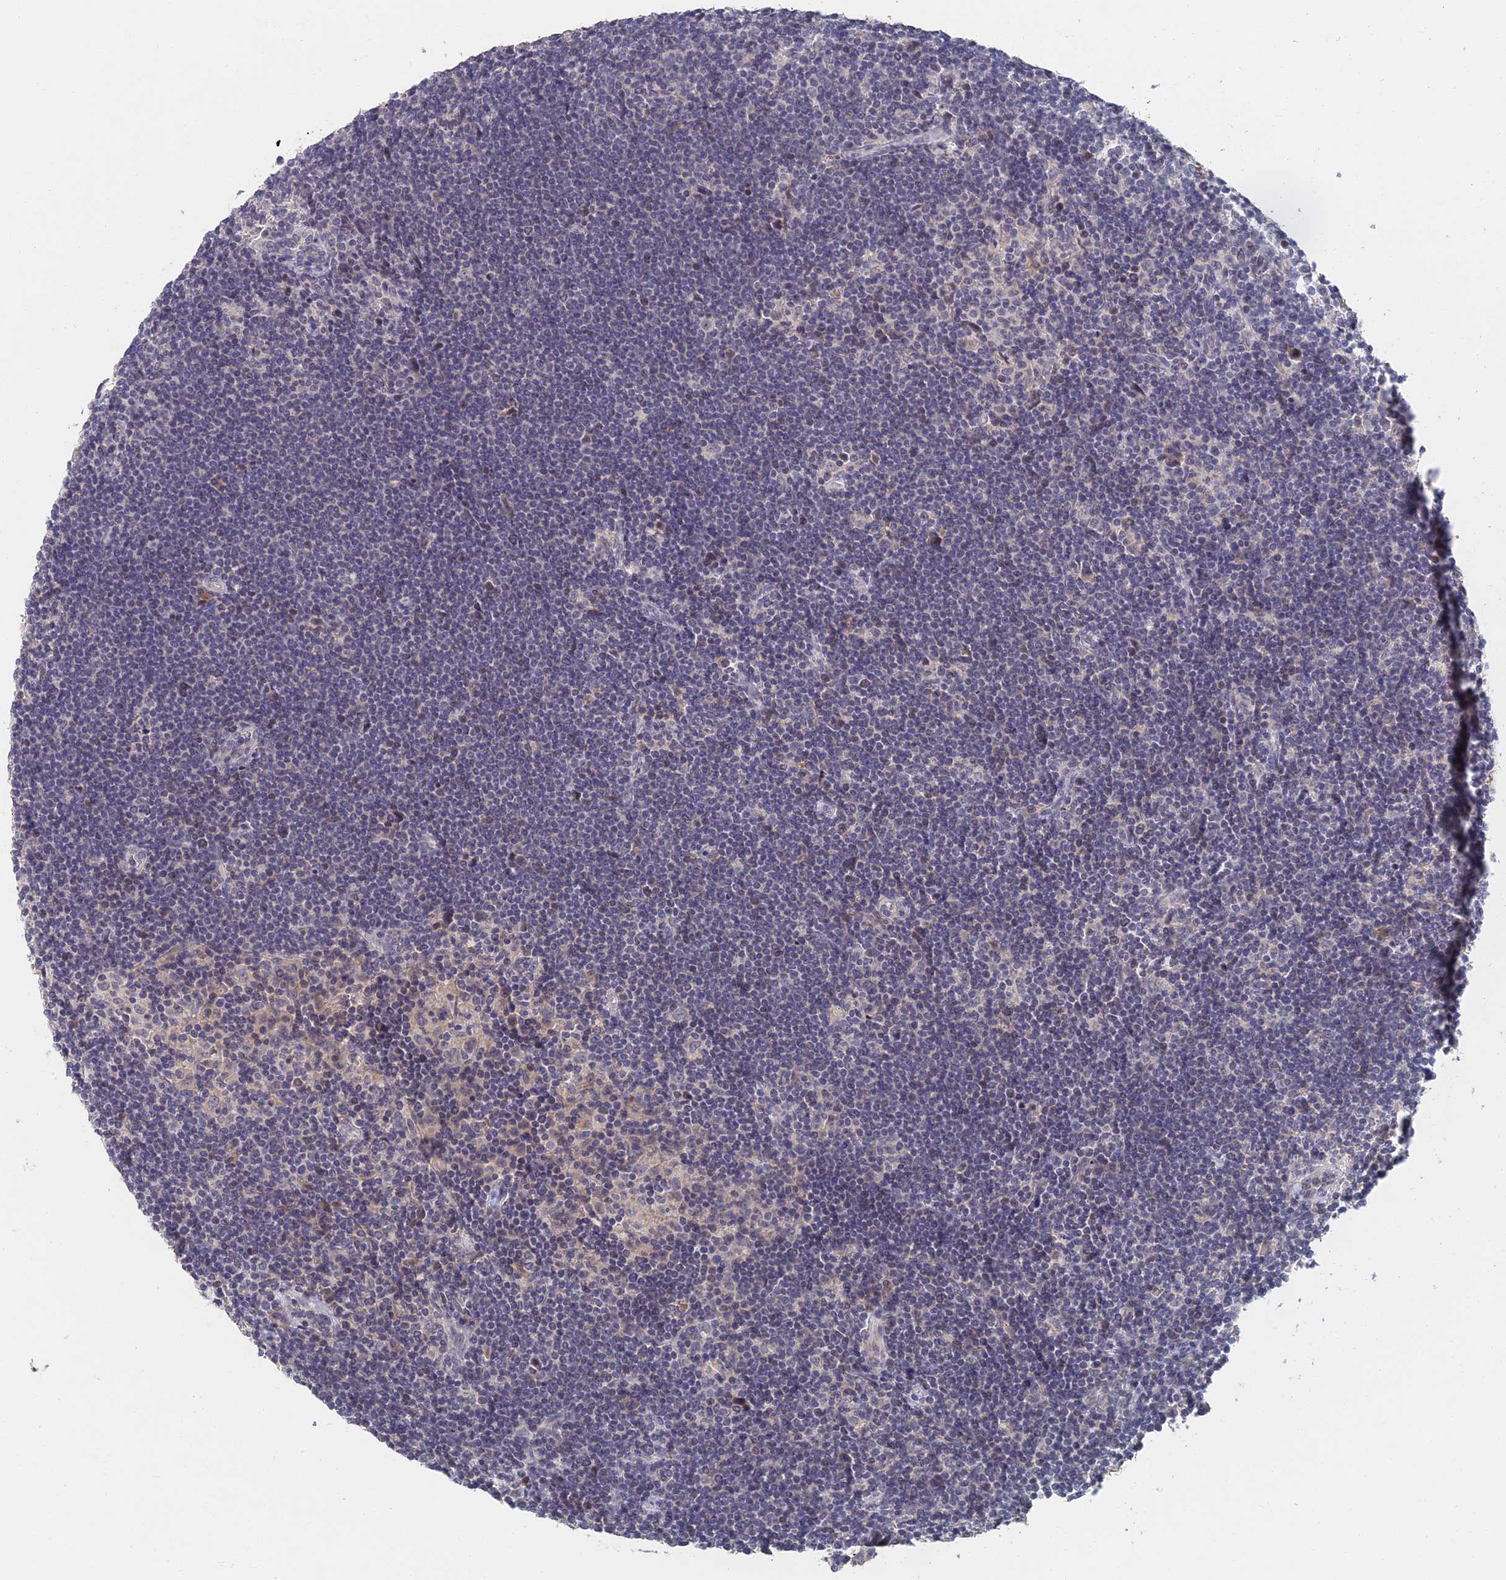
{"staining": {"intensity": "negative", "quantity": "none", "location": "none"}, "tissue": "lymphoma", "cell_type": "Tumor cells", "image_type": "cancer", "snomed": [{"axis": "morphology", "description": "Hodgkin's disease, NOS"}, {"axis": "topography", "description": "Lymph node"}], "caption": "An IHC photomicrograph of Hodgkin's disease is shown. There is no staining in tumor cells of Hodgkin's disease.", "gene": "GNA15", "patient": {"sex": "female", "age": 57}}